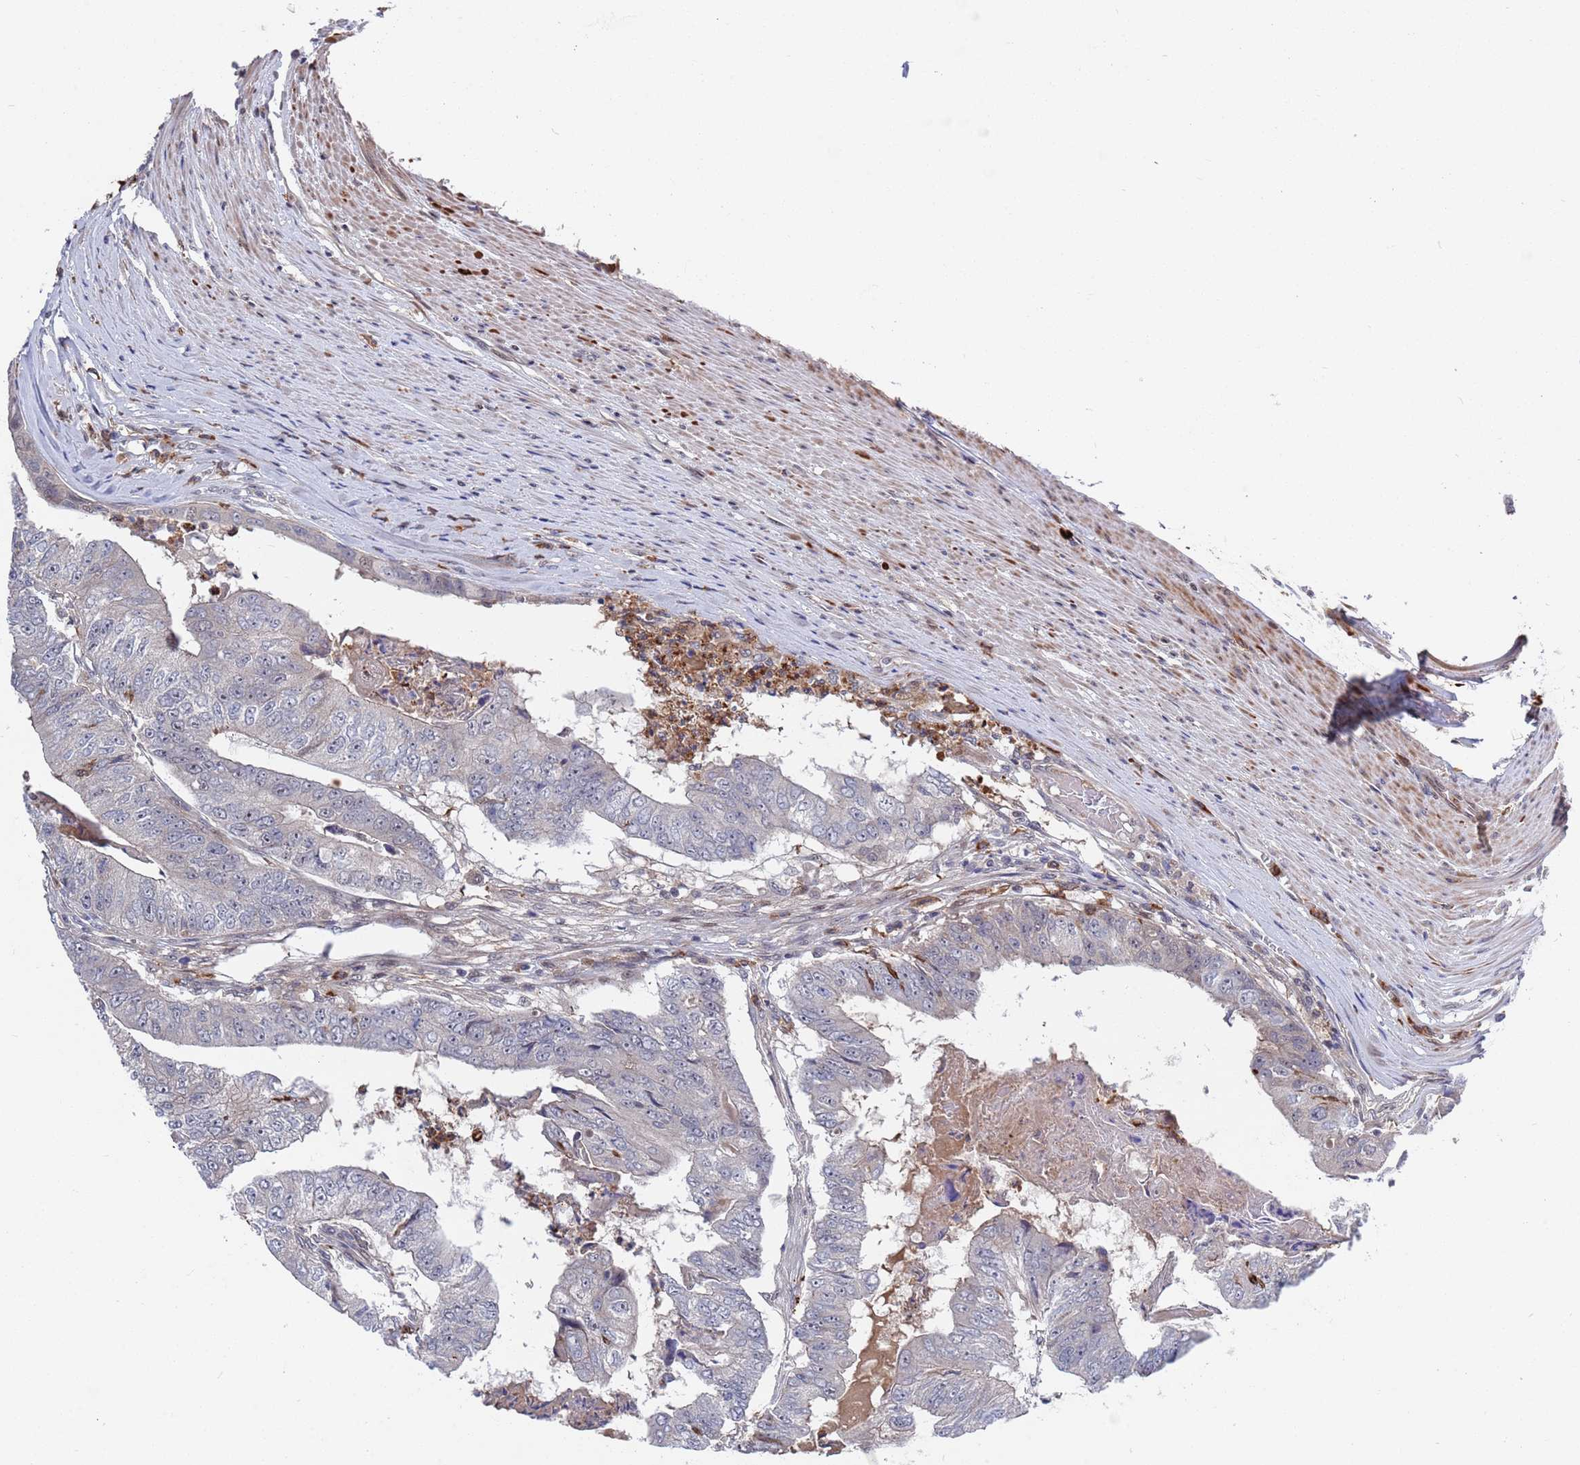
{"staining": {"intensity": "negative", "quantity": "none", "location": "none"}, "tissue": "colorectal cancer", "cell_type": "Tumor cells", "image_type": "cancer", "snomed": [{"axis": "morphology", "description": "Adenocarcinoma, NOS"}, {"axis": "topography", "description": "Colon"}], "caption": "The histopathology image displays no significant staining in tumor cells of colorectal adenocarcinoma.", "gene": "TMBIM6", "patient": {"sex": "female", "age": 67}}